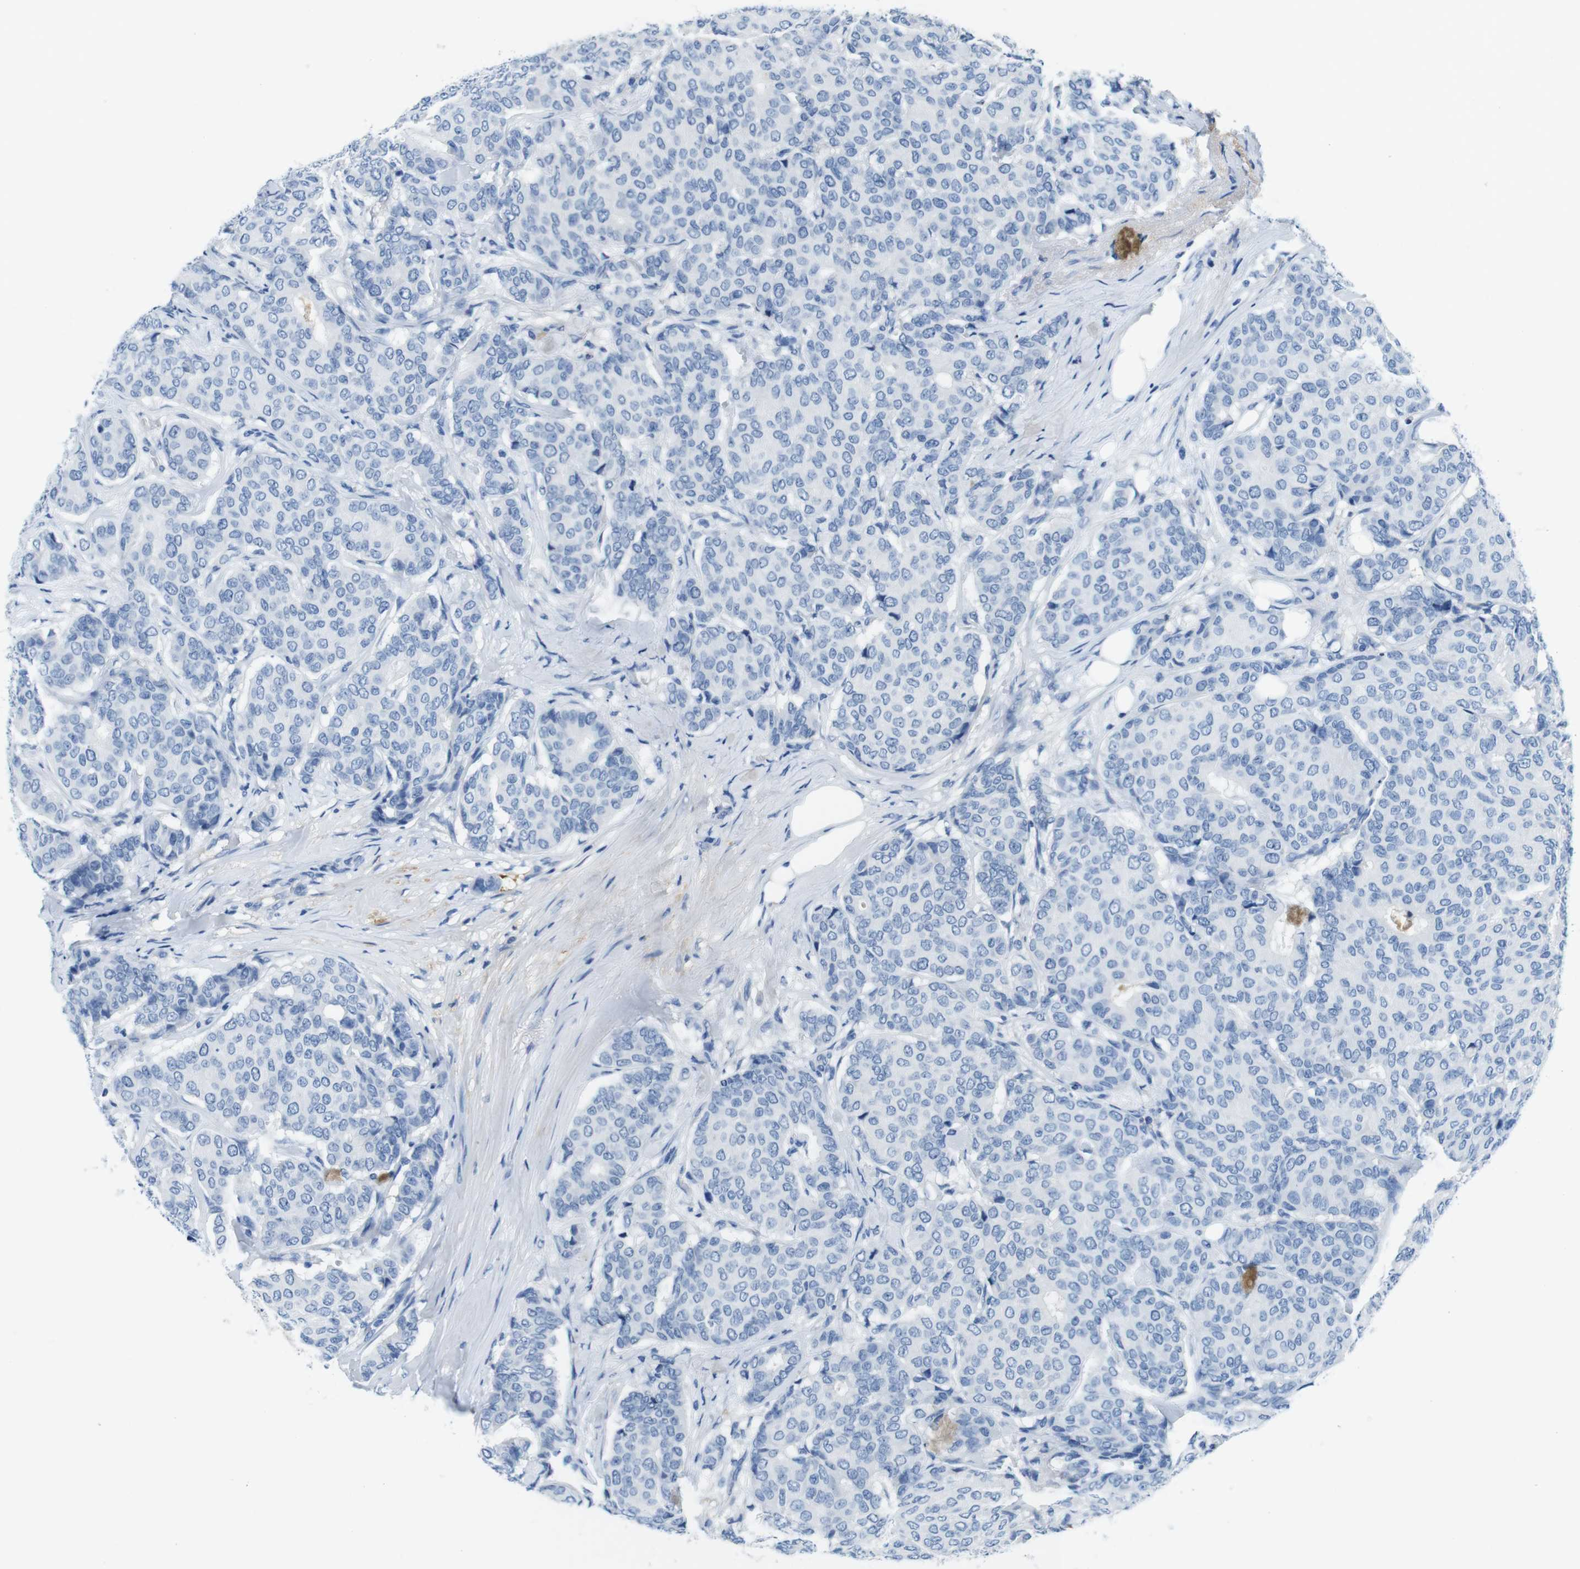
{"staining": {"intensity": "negative", "quantity": "none", "location": "none"}, "tissue": "breast cancer", "cell_type": "Tumor cells", "image_type": "cancer", "snomed": [{"axis": "morphology", "description": "Duct carcinoma"}, {"axis": "topography", "description": "Breast"}], "caption": "Tumor cells are negative for brown protein staining in breast cancer (infiltrating ductal carcinoma).", "gene": "IGKC", "patient": {"sex": "female", "age": 75}}